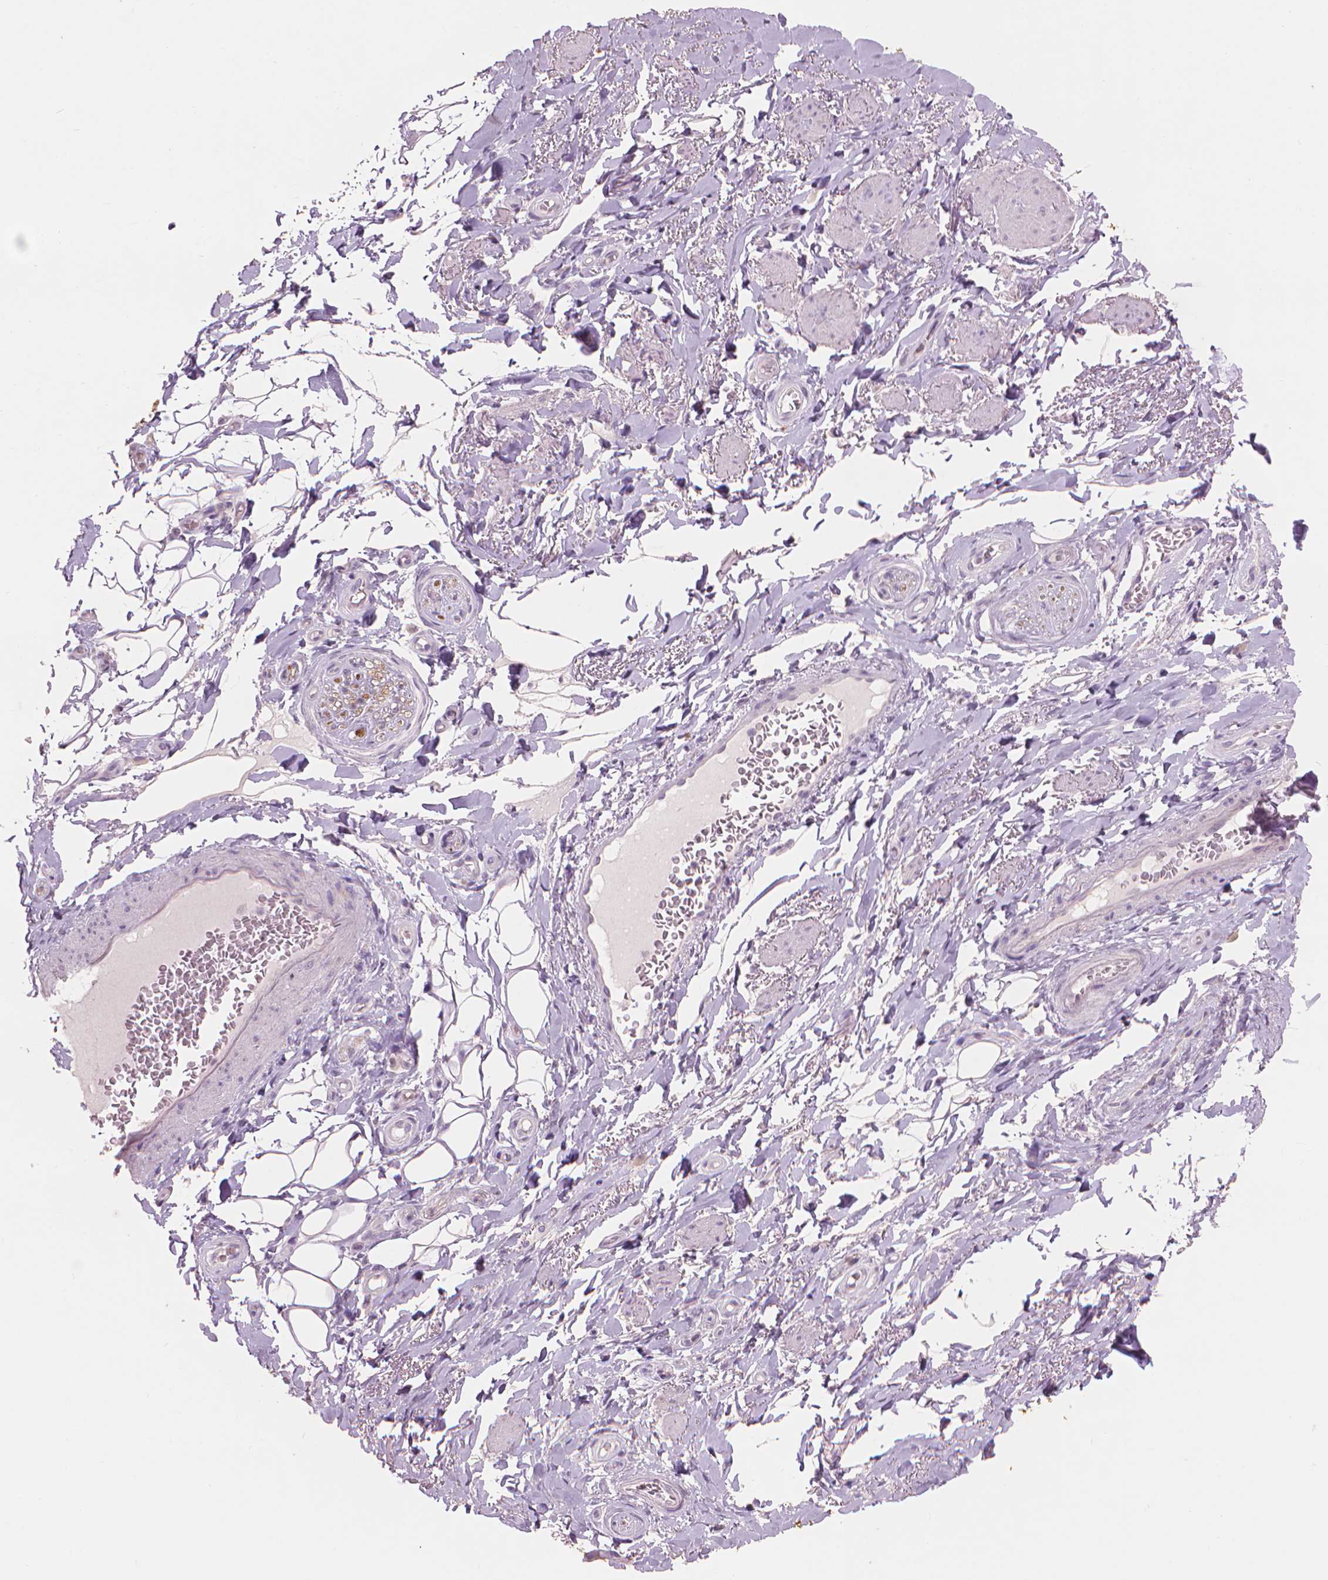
{"staining": {"intensity": "negative", "quantity": "none", "location": "none"}, "tissue": "adipose tissue", "cell_type": "Adipocytes", "image_type": "normal", "snomed": [{"axis": "morphology", "description": "Normal tissue, NOS"}, {"axis": "topography", "description": "Anal"}, {"axis": "topography", "description": "Peripheral nerve tissue"}], "caption": "DAB (3,3'-diaminobenzidine) immunohistochemical staining of unremarkable human adipose tissue exhibits no significant staining in adipocytes. (DAB (3,3'-diaminobenzidine) immunohistochemistry (IHC) visualized using brightfield microscopy, high magnification).", "gene": "ENO2", "patient": {"sex": "male", "age": 53}}